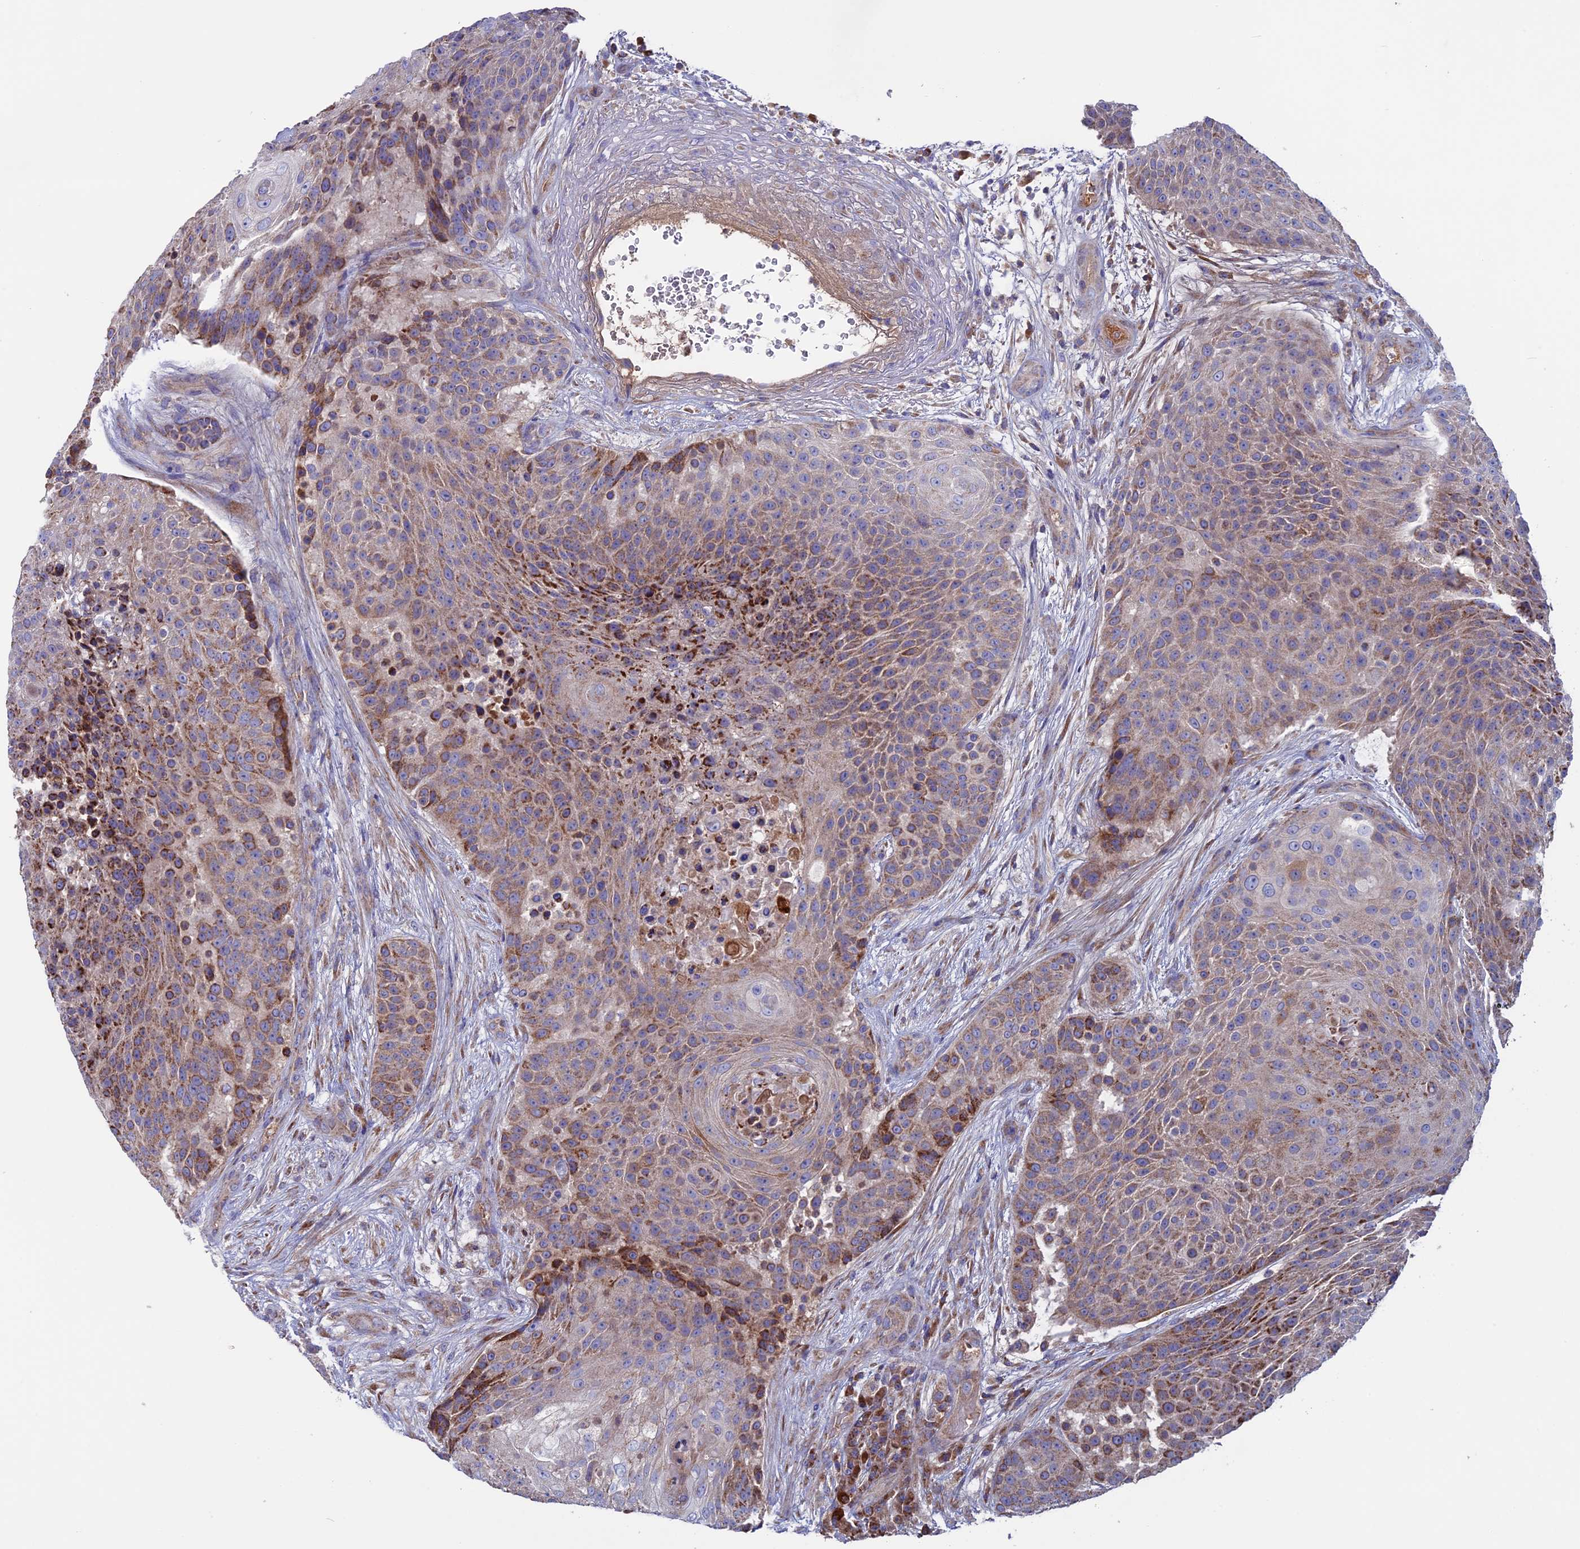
{"staining": {"intensity": "moderate", "quantity": ">75%", "location": "cytoplasmic/membranous"}, "tissue": "urothelial cancer", "cell_type": "Tumor cells", "image_type": "cancer", "snomed": [{"axis": "morphology", "description": "Urothelial carcinoma, High grade"}, {"axis": "topography", "description": "Urinary bladder"}], "caption": "Tumor cells reveal medium levels of moderate cytoplasmic/membranous staining in about >75% of cells in human urothelial cancer.", "gene": "SLC15A5", "patient": {"sex": "female", "age": 63}}